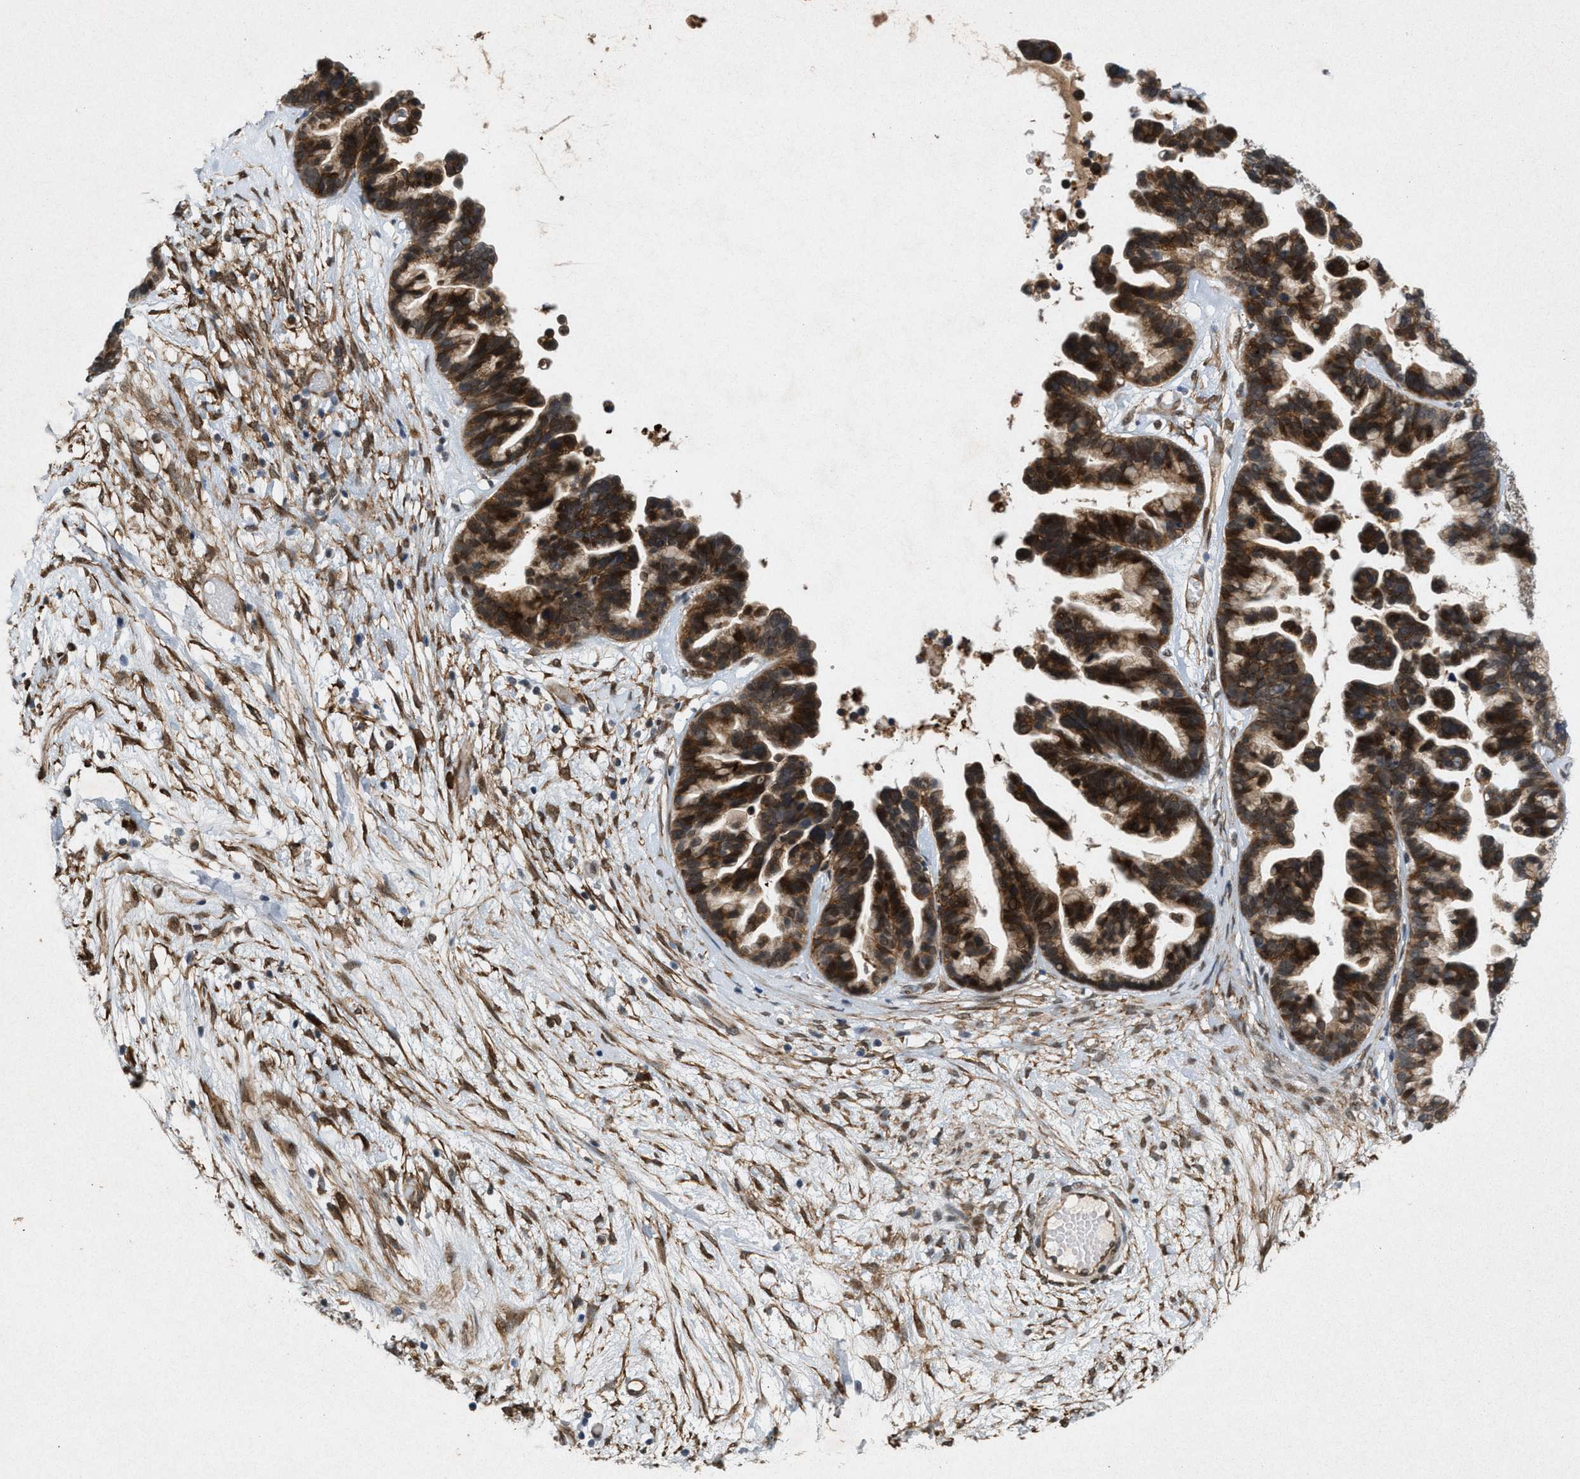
{"staining": {"intensity": "strong", "quantity": ">75%", "location": "cytoplasmic/membranous,nuclear"}, "tissue": "ovarian cancer", "cell_type": "Tumor cells", "image_type": "cancer", "snomed": [{"axis": "morphology", "description": "Cystadenocarcinoma, serous, NOS"}, {"axis": "topography", "description": "Ovary"}], "caption": "Protein staining demonstrates strong cytoplasmic/membranous and nuclear staining in approximately >75% of tumor cells in ovarian cancer.", "gene": "MFSD6", "patient": {"sex": "female", "age": 56}}